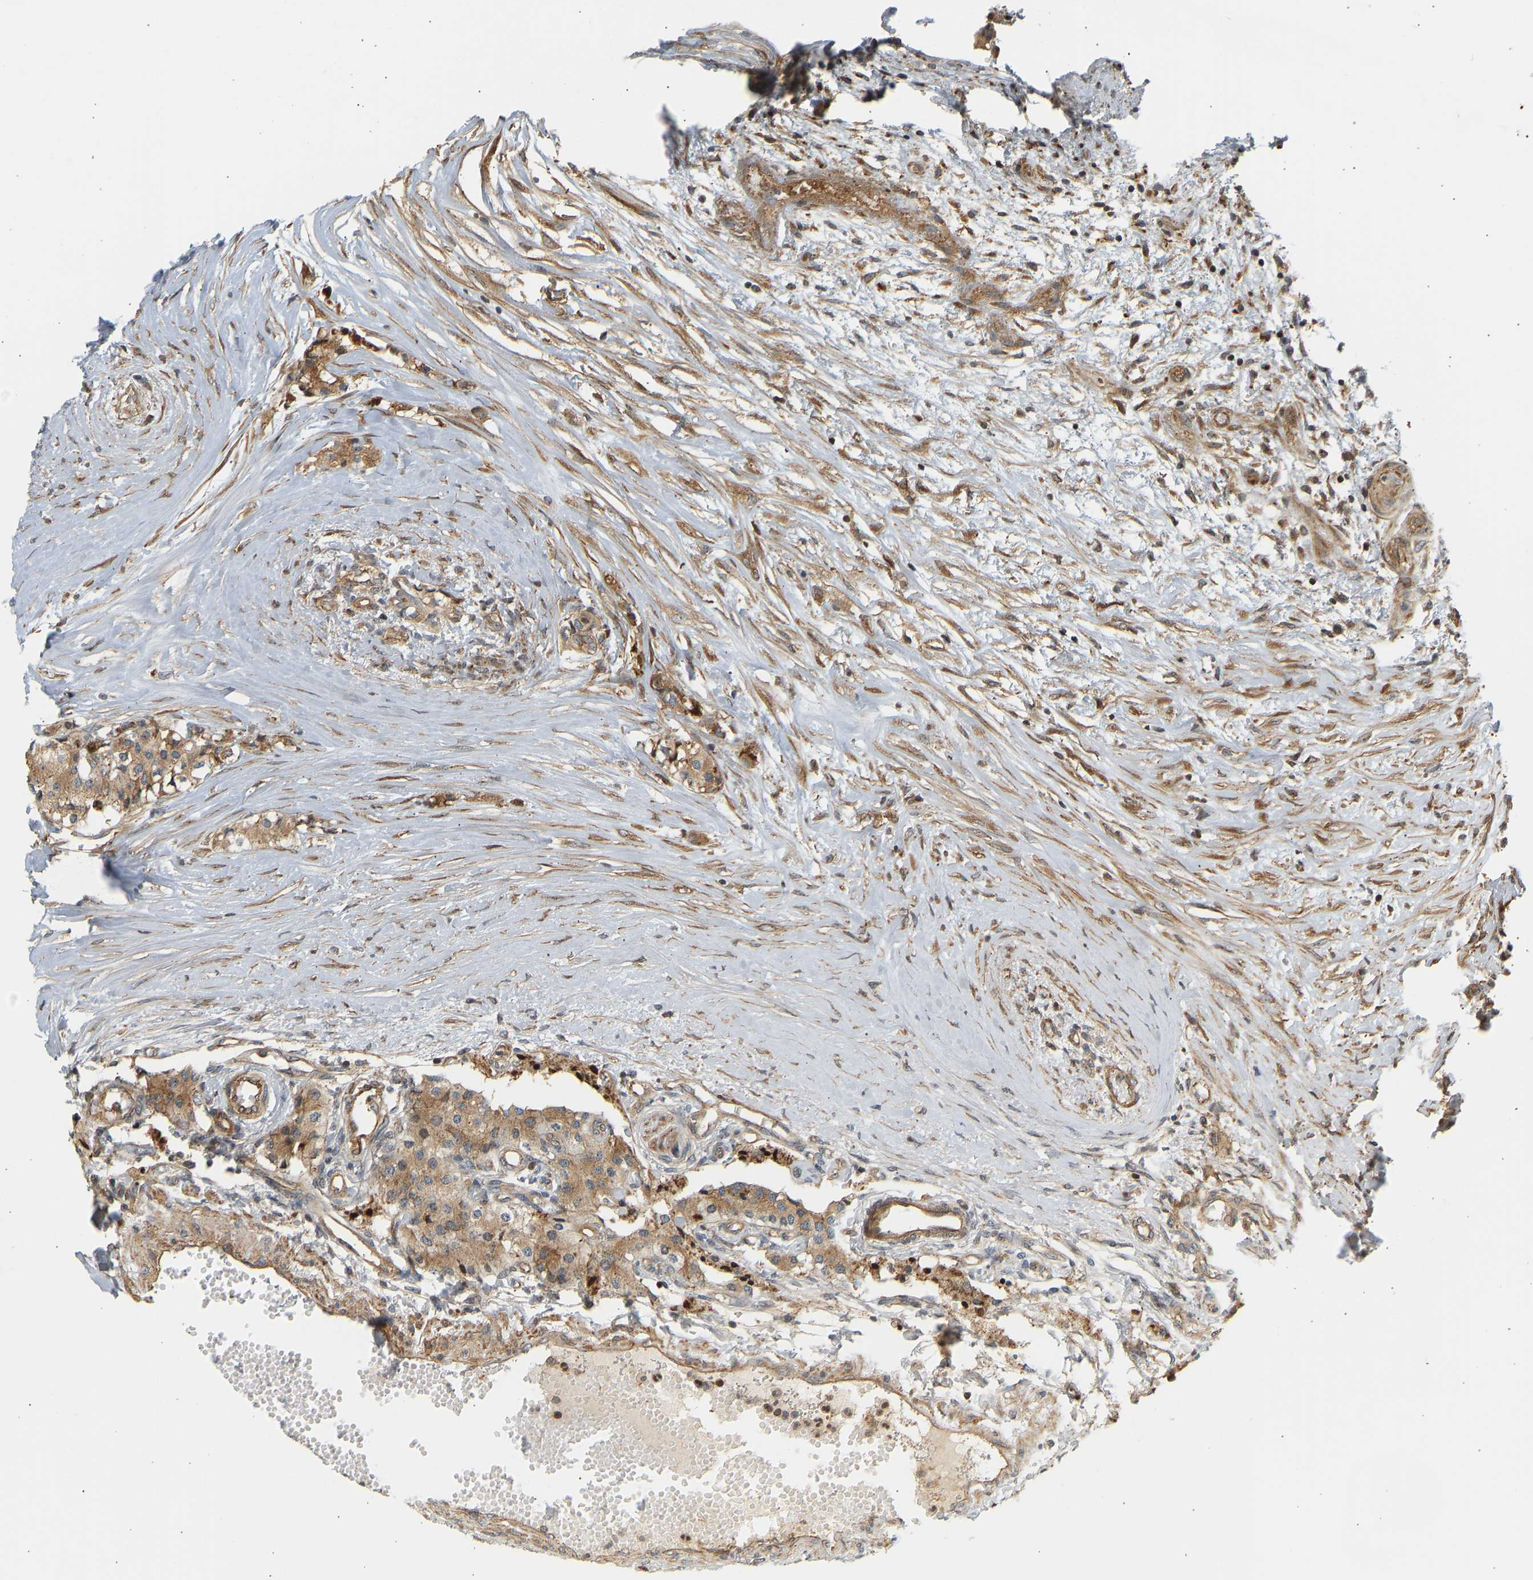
{"staining": {"intensity": "moderate", "quantity": ">75%", "location": "cytoplasmic/membranous"}, "tissue": "carcinoid", "cell_type": "Tumor cells", "image_type": "cancer", "snomed": [{"axis": "morphology", "description": "Carcinoid, malignant, NOS"}, {"axis": "topography", "description": "Colon"}], "caption": "A photomicrograph of carcinoid (malignant) stained for a protein exhibits moderate cytoplasmic/membranous brown staining in tumor cells.", "gene": "CEP57", "patient": {"sex": "female", "age": 52}}